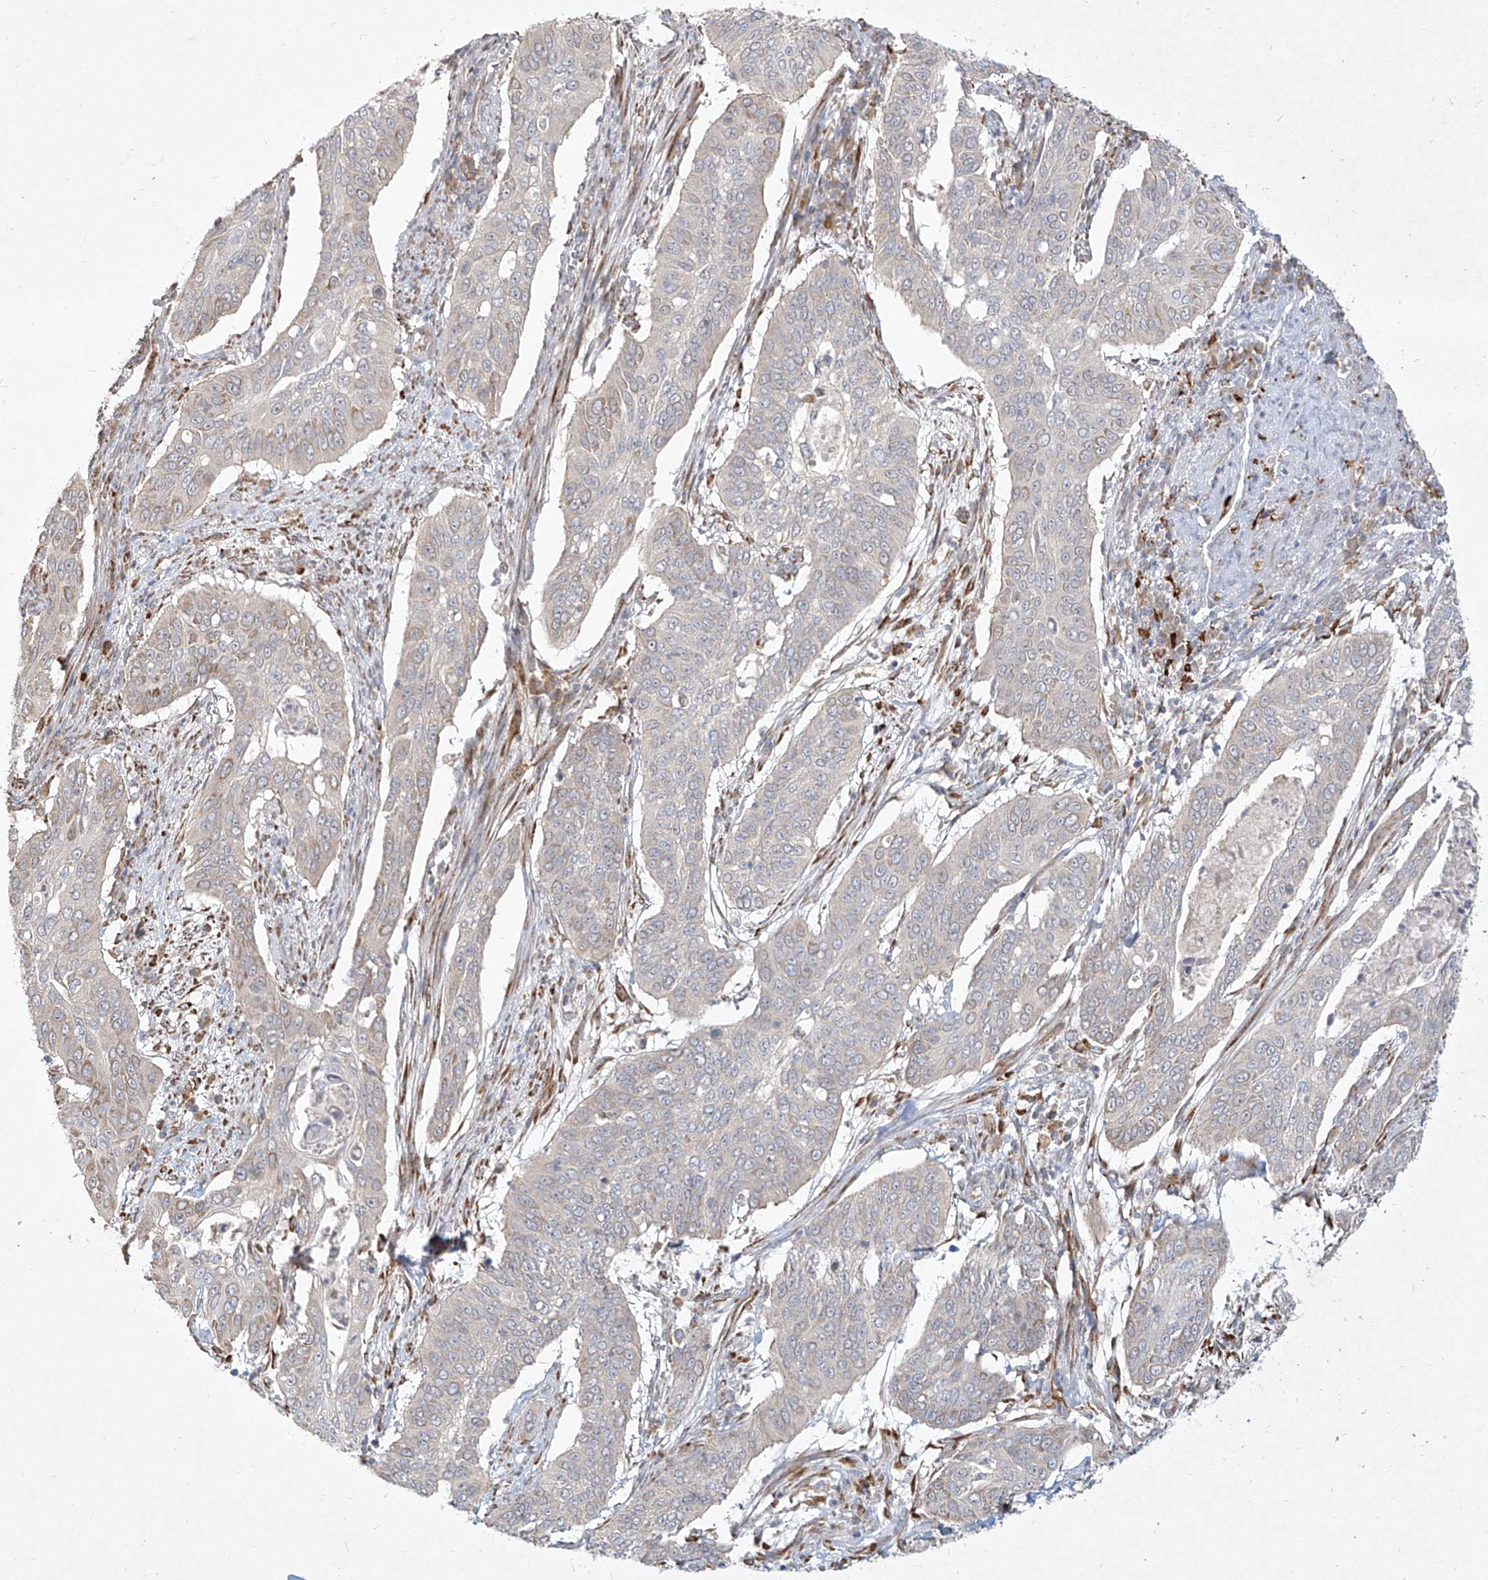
{"staining": {"intensity": "negative", "quantity": "none", "location": "none"}, "tissue": "cervical cancer", "cell_type": "Tumor cells", "image_type": "cancer", "snomed": [{"axis": "morphology", "description": "Squamous cell carcinoma, NOS"}, {"axis": "topography", "description": "Cervix"}], "caption": "The histopathology image exhibits no significant positivity in tumor cells of cervical cancer (squamous cell carcinoma).", "gene": "CD209", "patient": {"sex": "female", "age": 39}}